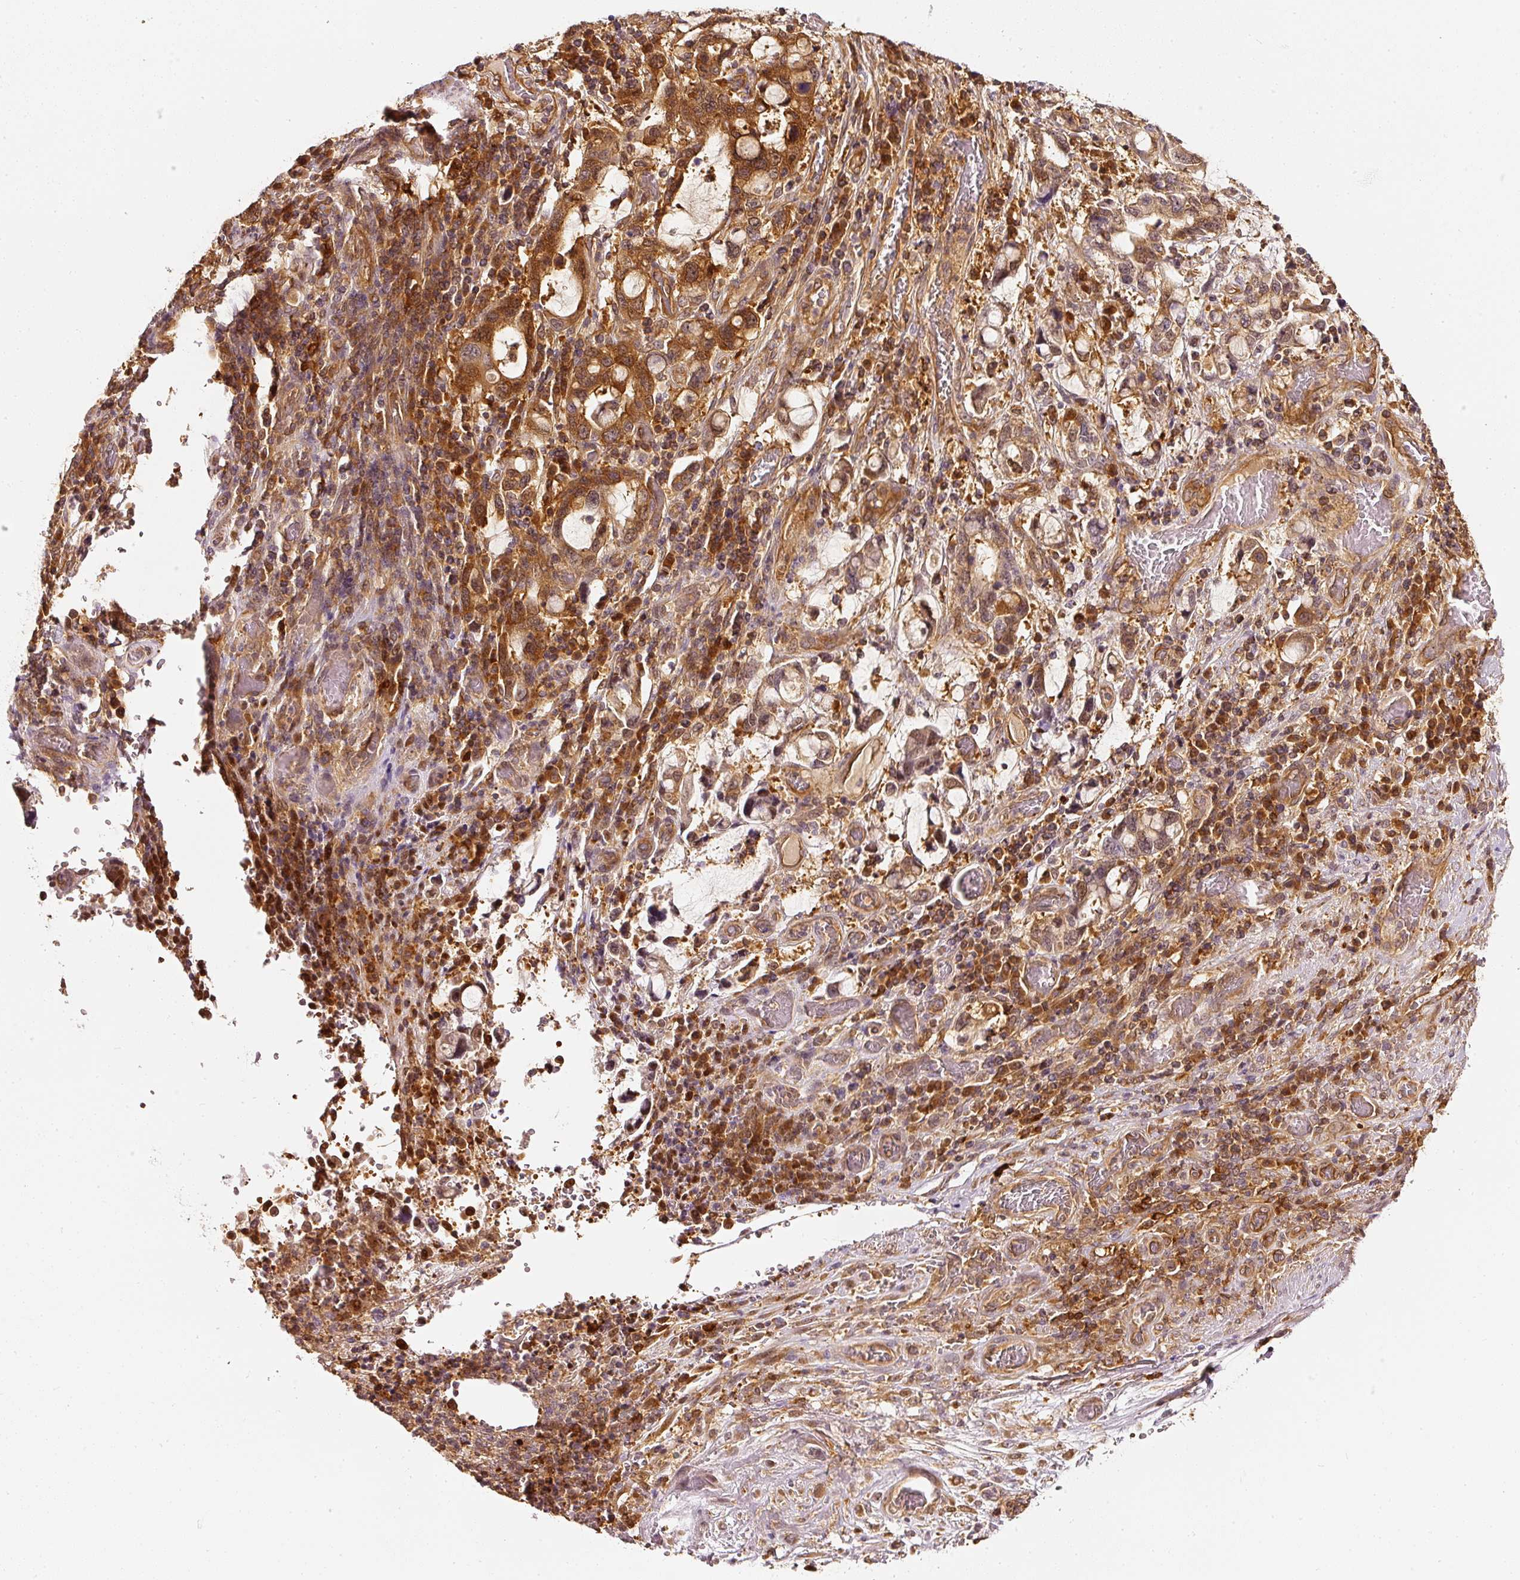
{"staining": {"intensity": "strong", "quantity": ">75%", "location": "cytoplasmic/membranous"}, "tissue": "stomach cancer", "cell_type": "Tumor cells", "image_type": "cancer", "snomed": [{"axis": "morphology", "description": "Adenocarcinoma, NOS"}, {"axis": "topography", "description": "Stomach, upper"}, {"axis": "topography", "description": "Stomach"}], "caption": "Stomach cancer (adenocarcinoma) tissue shows strong cytoplasmic/membranous staining in approximately >75% of tumor cells, visualized by immunohistochemistry.", "gene": "ASMTL", "patient": {"sex": "male", "age": 62}}